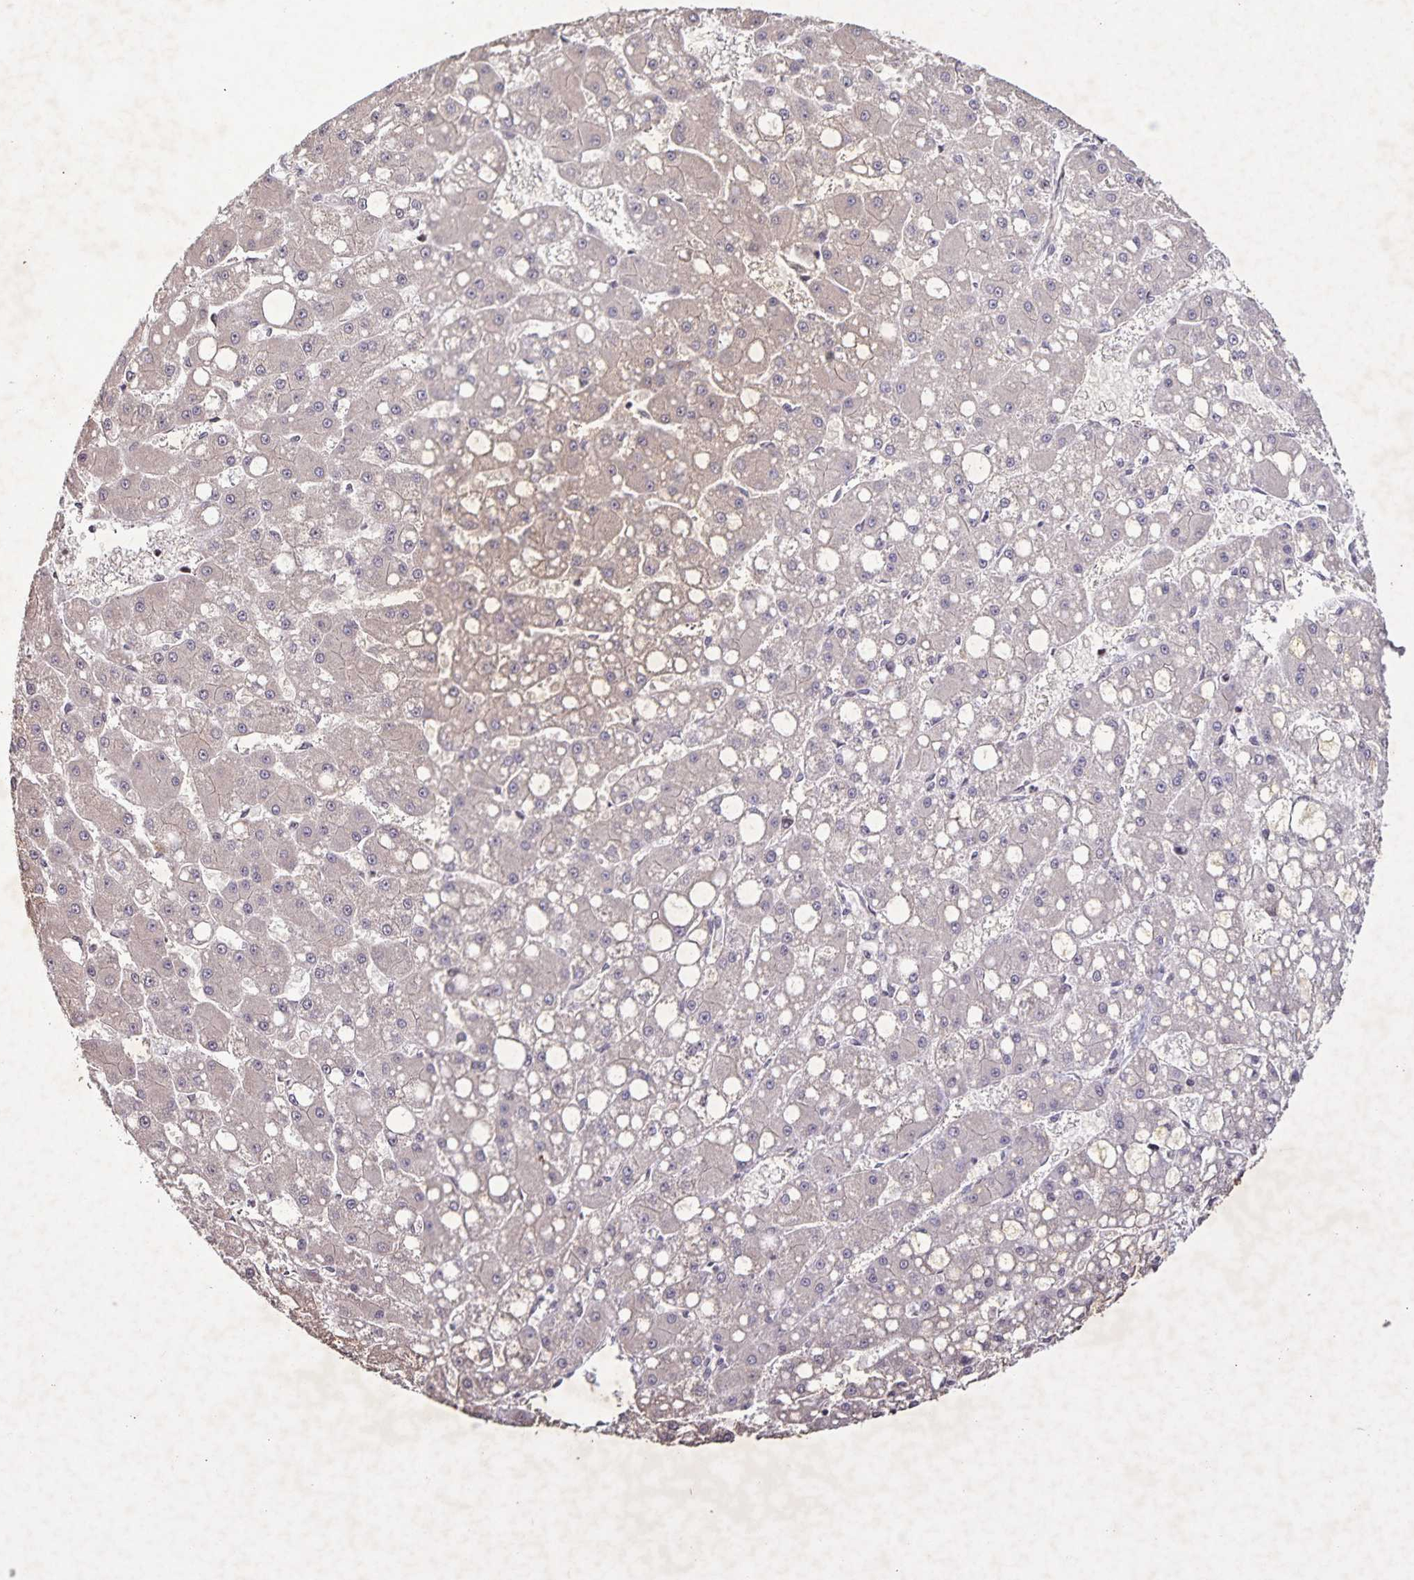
{"staining": {"intensity": "negative", "quantity": "none", "location": "none"}, "tissue": "liver cancer", "cell_type": "Tumor cells", "image_type": "cancer", "snomed": [{"axis": "morphology", "description": "Carcinoma, Hepatocellular, NOS"}, {"axis": "topography", "description": "Liver"}], "caption": "Photomicrograph shows no protein expression in tumor cells of hepatocellular carcinoma (liver) tissue.", "gene": "GDF2", "patient": {"sex": "male", "age": 67}}